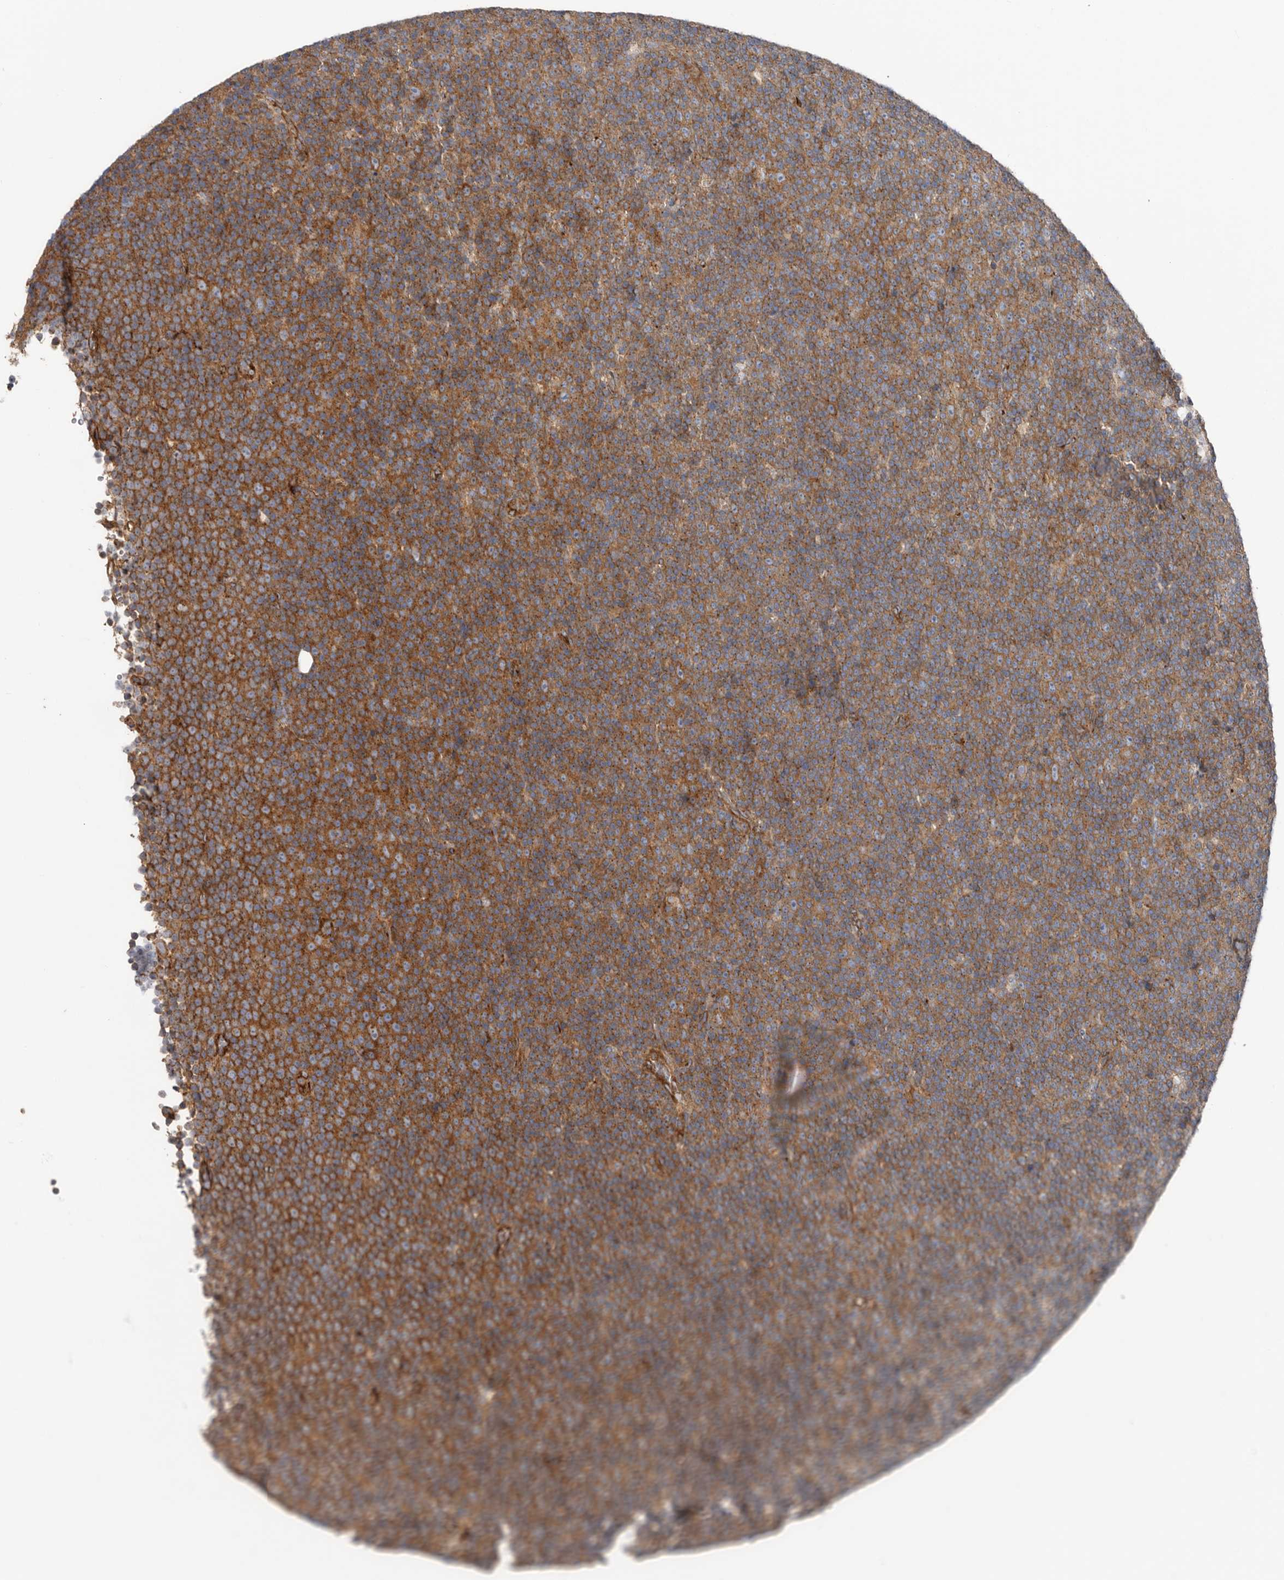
{"staining": {"intensity": "moderate", "quantity": ">75%", "location": "cytoplasmic/membranous"}, "tissue": "lymphoma", "cell_type": "Tumor cells", "image_type": "cancer", "snomed": [{"axis": "morphology", "description": "Malignant lymphoma, non-Hodgkin's type, Low grade"}, {"axis": "topography", "description": "Lymph node"}], "caption": "Human lymphoma stained with a protein marker demonstrates moderate staining in tumor cells.", "gene": "LUZP1", "patient": {"sex": "female", "age": 67}}